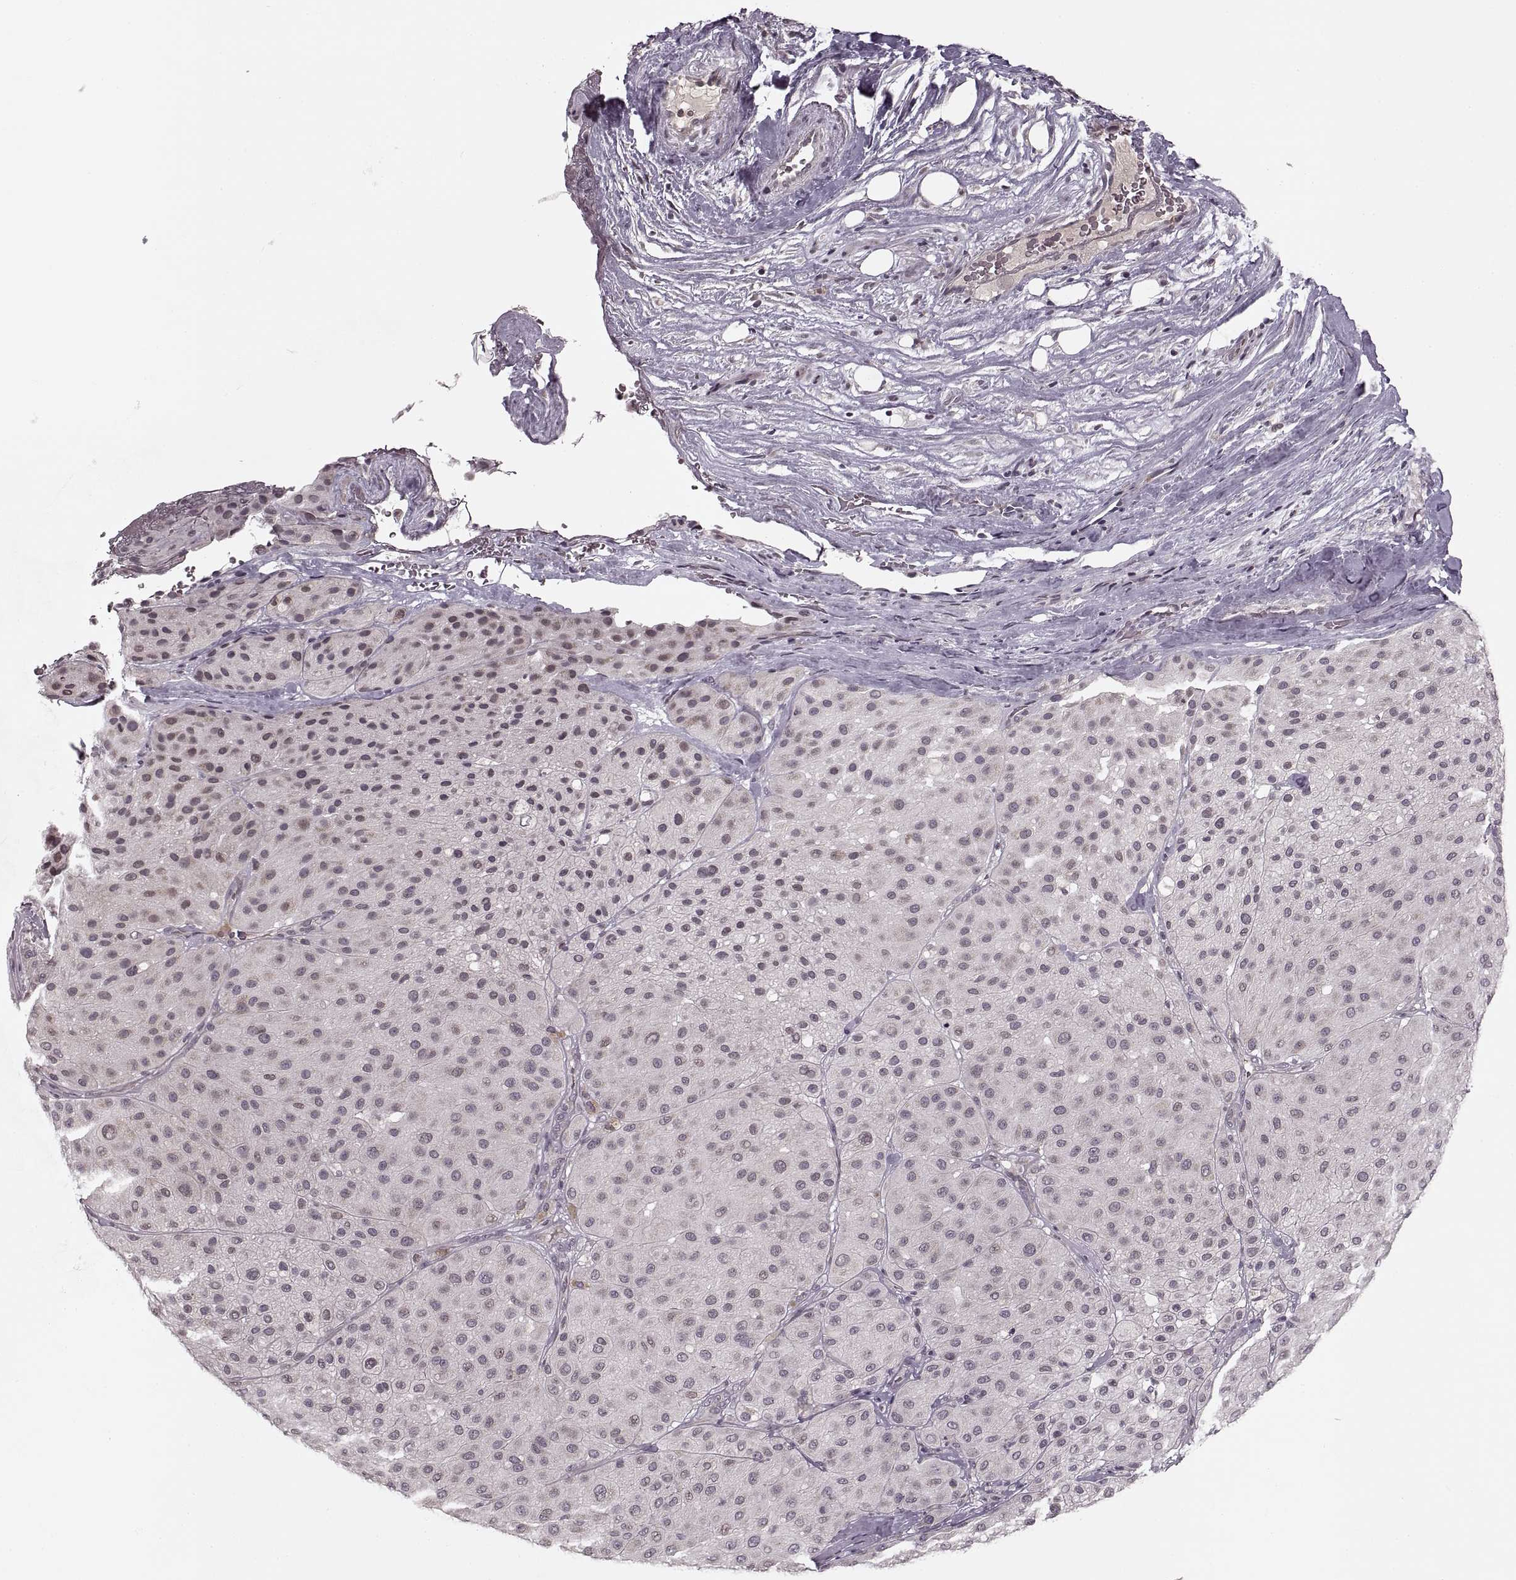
{"staining": {"intensity": "negative", "quantity": "none", "location": "none"}, "tissue": "melanoma", "cell_type": "Tumor cells", "image_type": "cancer", "snomed": [{"axis": "morphology", "description": "Malignant melanoma, Metastatic site"}, {"axis": "topography", "description": "Smooth muscle"}], "caption": "DAB immunohistochemical staining of human malignant melanoma (metastatic site) exhibits no significant expression in tumor cells.", "gene": "ASIC3", "patient": {"sex": "male", "age": 41}}